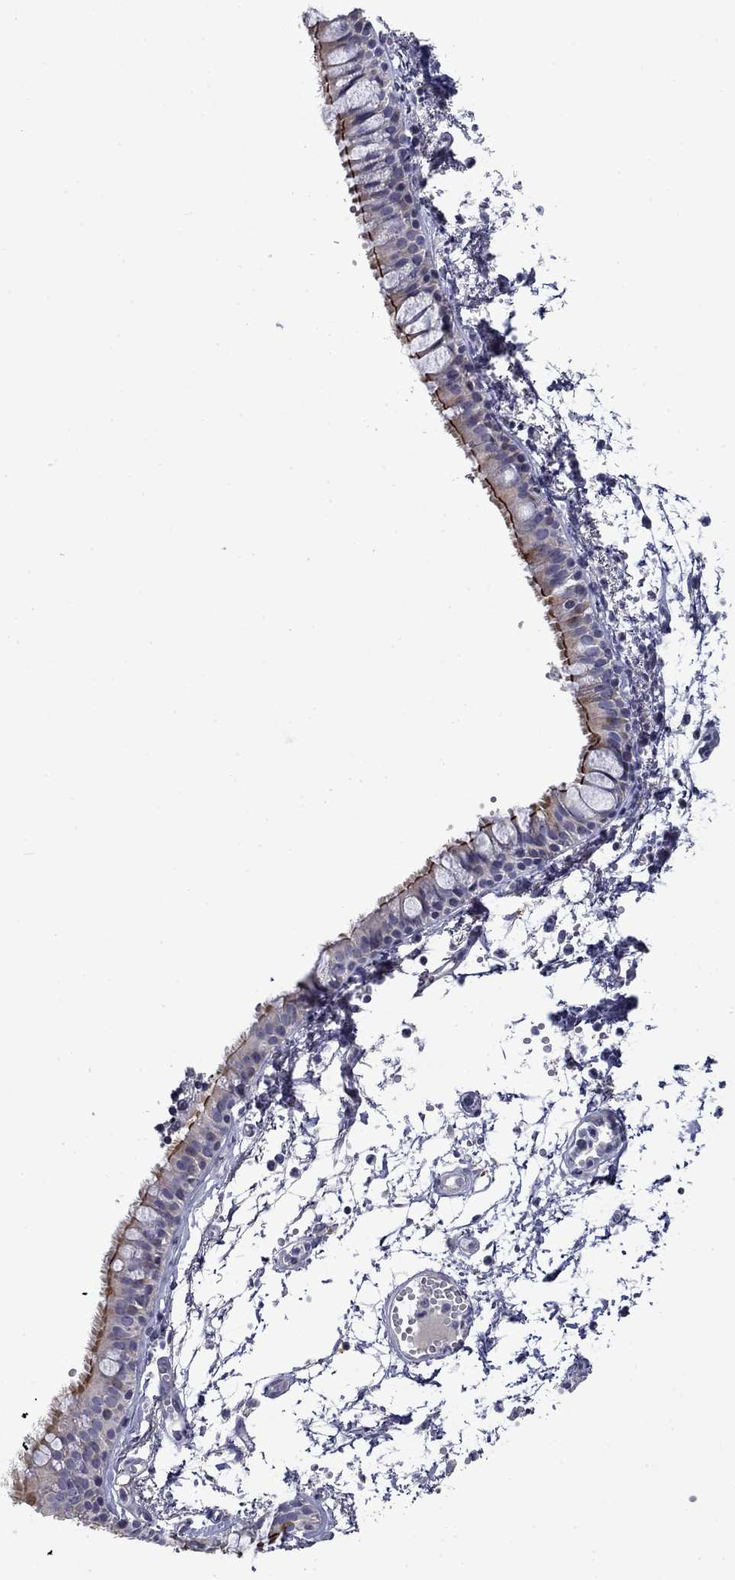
{"staining": {"intensity": "strong", "quantity": "25%-75%", "location": "cytoplasmic/membranous"}, "tissue": "bronchus", "cell_type": "Respiratory epithelial cells", "image_type": "normal", "snomed": [{"axis": "morphology", "description": "Normal tissue, NOS"}, {"axis": "topography", "description": "Cartilage tissue"}, {"axis": "topography", "description": "Bronchus"}], "caption": "A brown stain shows strong cytoplasmic/membranous expression of a protein in respiratory epithelial cells of normal human bronchus. The staining was performed using DAB to visualize the protein expression in brown, while the nuclei were stained in blue with hematoxylin (Magnification: 20x).", "gene": "SPATA7", "patient": {"sex": "male", "age": 66}}